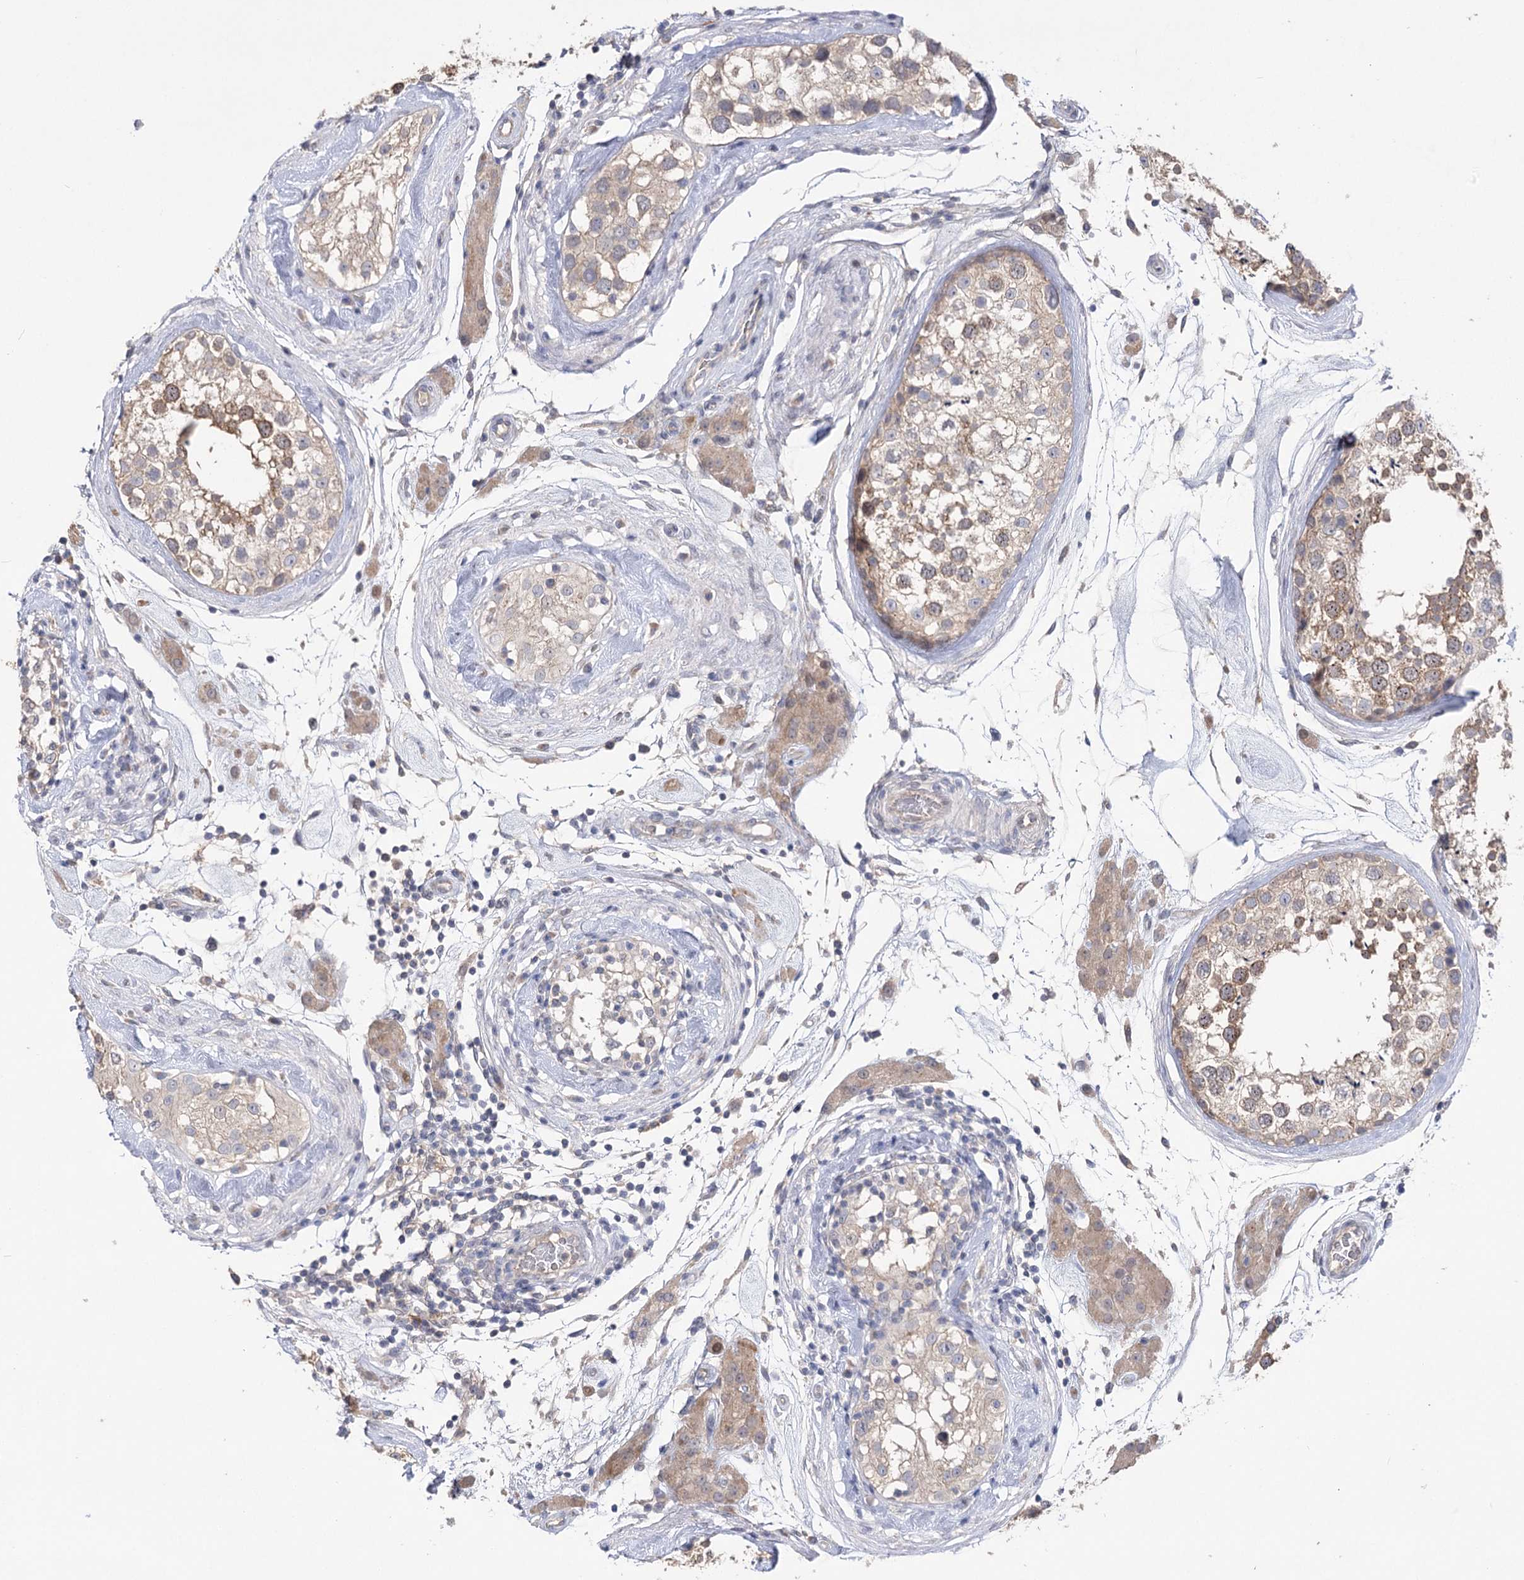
{"staining": {"intensity": "moderate", "quantity": "25%-75%", "location": "cytoplasmic/membranous"}, "tissue": "testis", "cell_type": "Cells in seminiferous ducts", "image_type": "normal", "snomed": [{"axis": "morphology", "description": "Normal tissue, NOS"}, {"axis": "topography", "description": "Testis"}], "caption": "Brown immunohistochemical staining in unremarkable human testis demonstrates moderate cytoplasmic/membranous positivity in about 25%-75% of cells in seminiferous ducts.", "gene": "AURKC", "patient": {"sex": "male", "age": 46}}